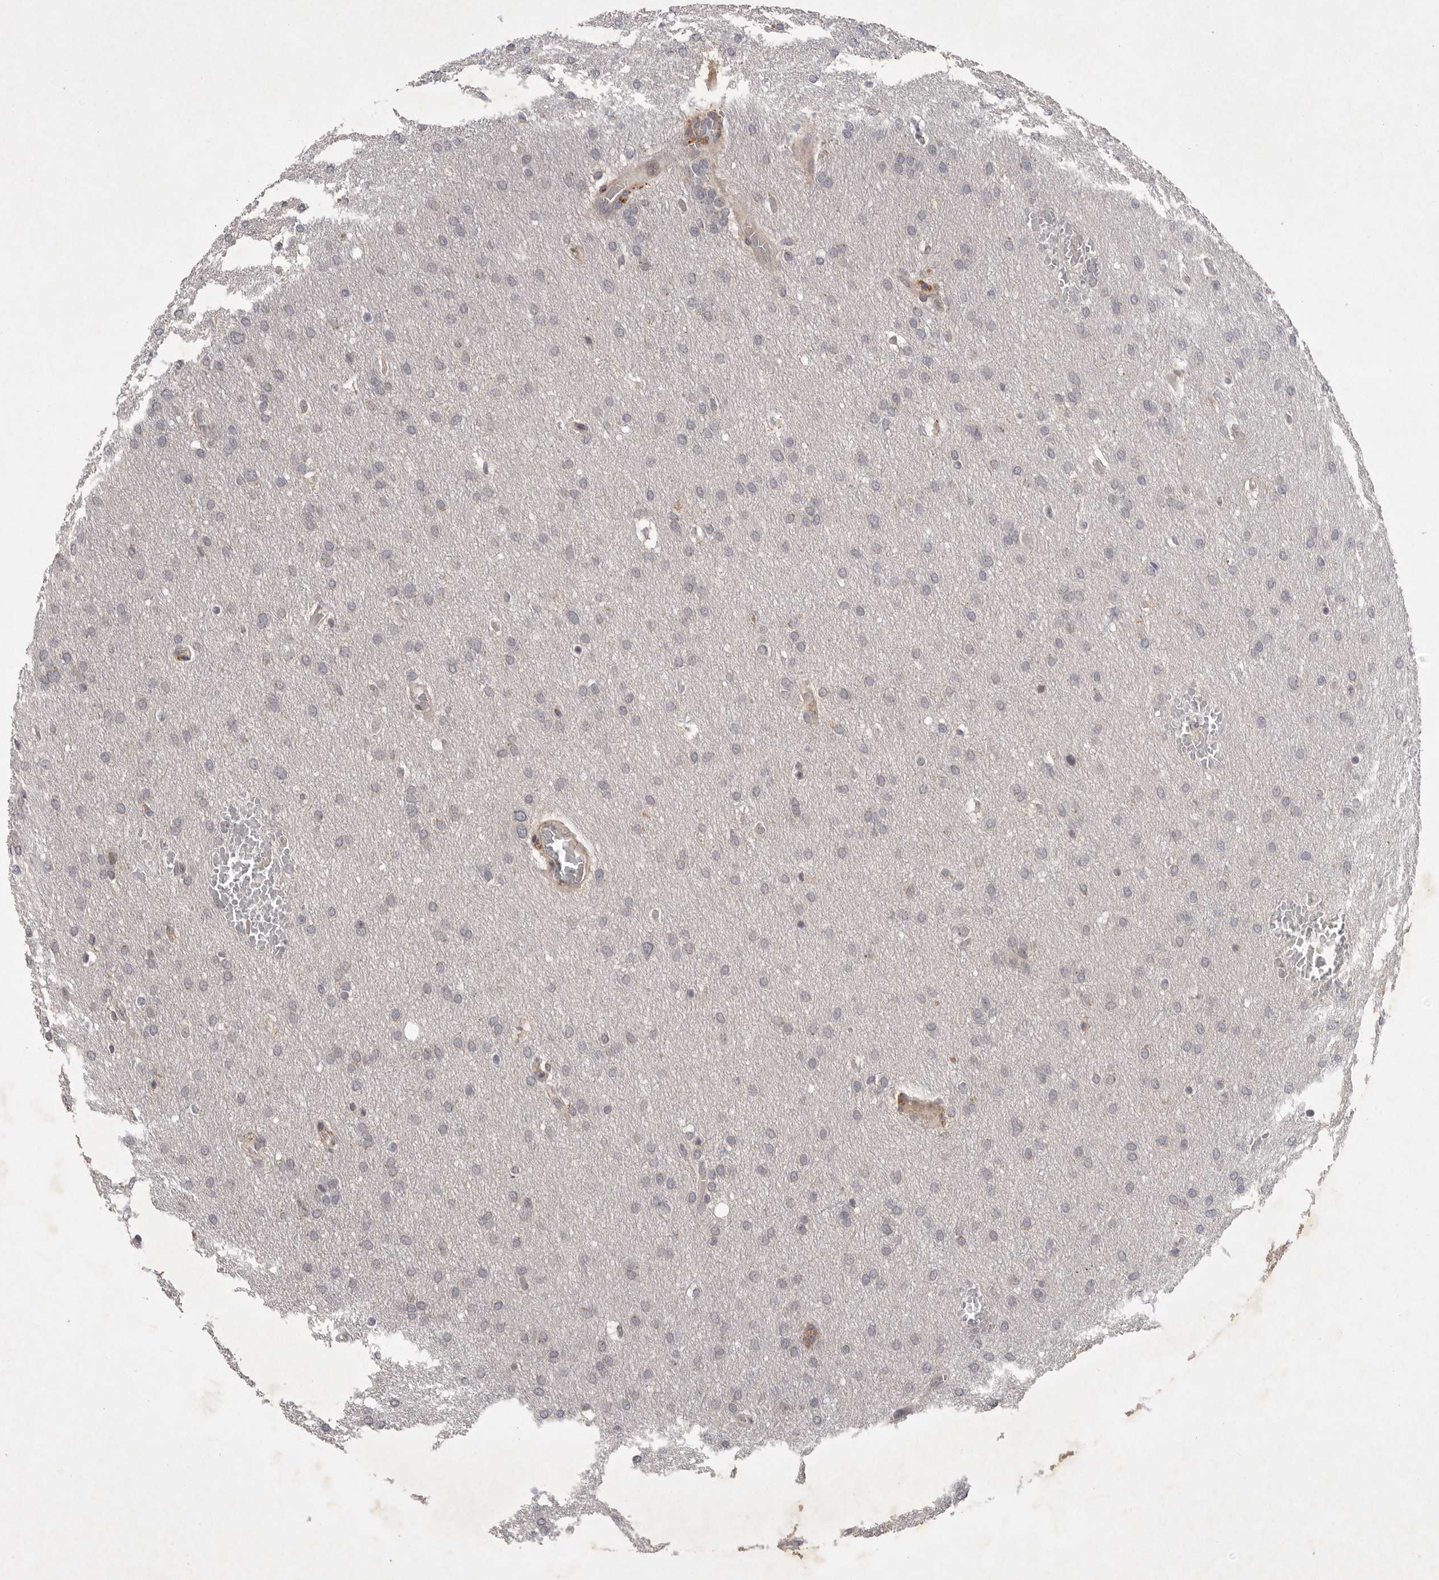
{"staining": {"intensity": "negative", "quantity": "none", "location": "none"}, "tissue": "glioma", "cell_type": "Tumor cells", "image_type": "cancer", "snomed": [{"axis": "morphology", "description": "Glioma, malignant, Low grade"}, {"axis": "topography", "description": "Brain"}], "caption": "The histopathology image shows no staining of tumor cells in malignant low-grade glioma.", "gene": "UBE3D", "patient": {"sex": "female", "age": 37}}